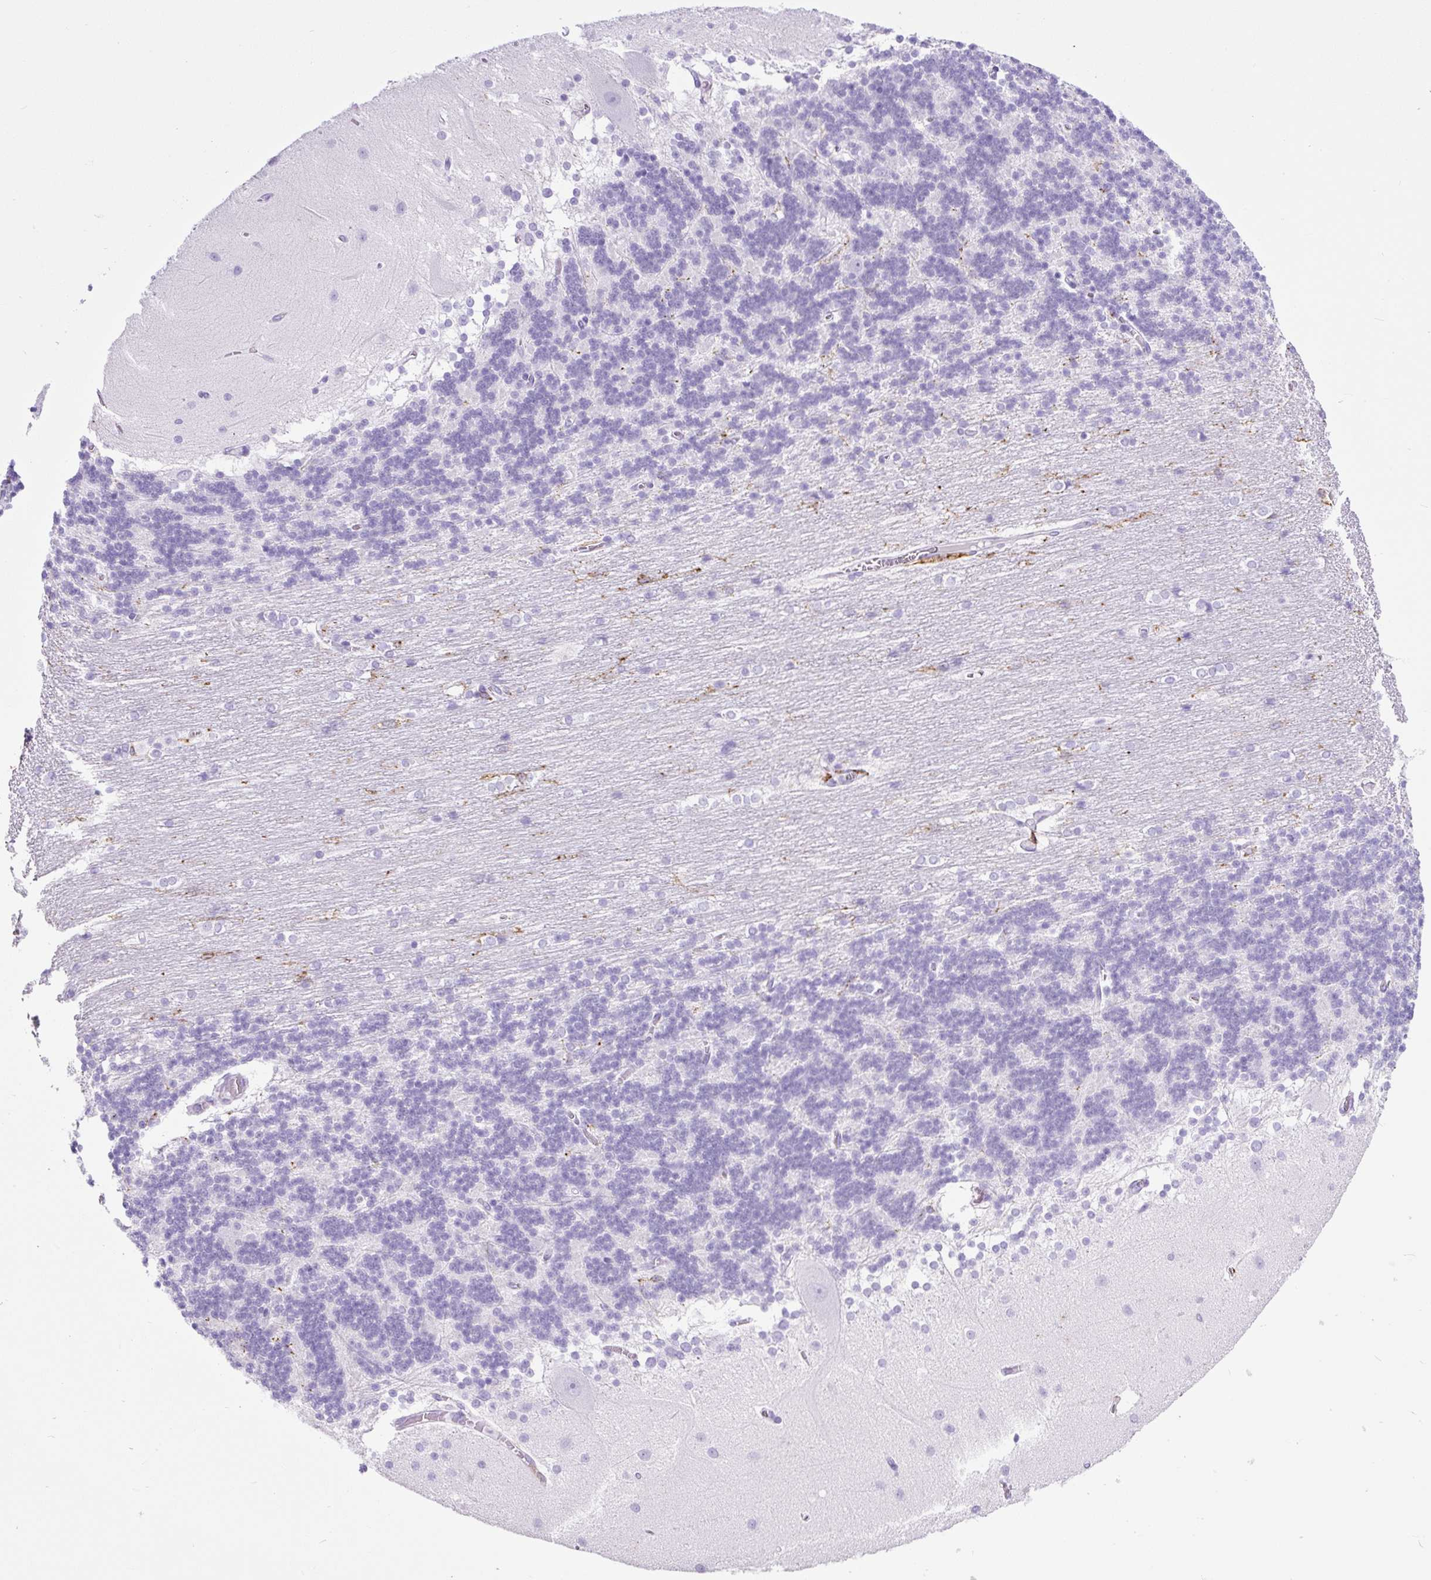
{"staining": {"intensity": "negative", "quantity": "none", "location": "none"}, "tissue": "cerebellum", "cell_type": "Cells in granular layer", "image_type": "normal", "snomed": [{"axis": "morphology", "description": "Normal tissue, NOS"}, {"axis": "topography", "description": "Cerebellum"}], "caption": "Protein analysis of unremarkable cerebellum shows no significant expression in cells in granular layer.", "gene": "HLA", "patient": {"sex": "female", "age": 54}}